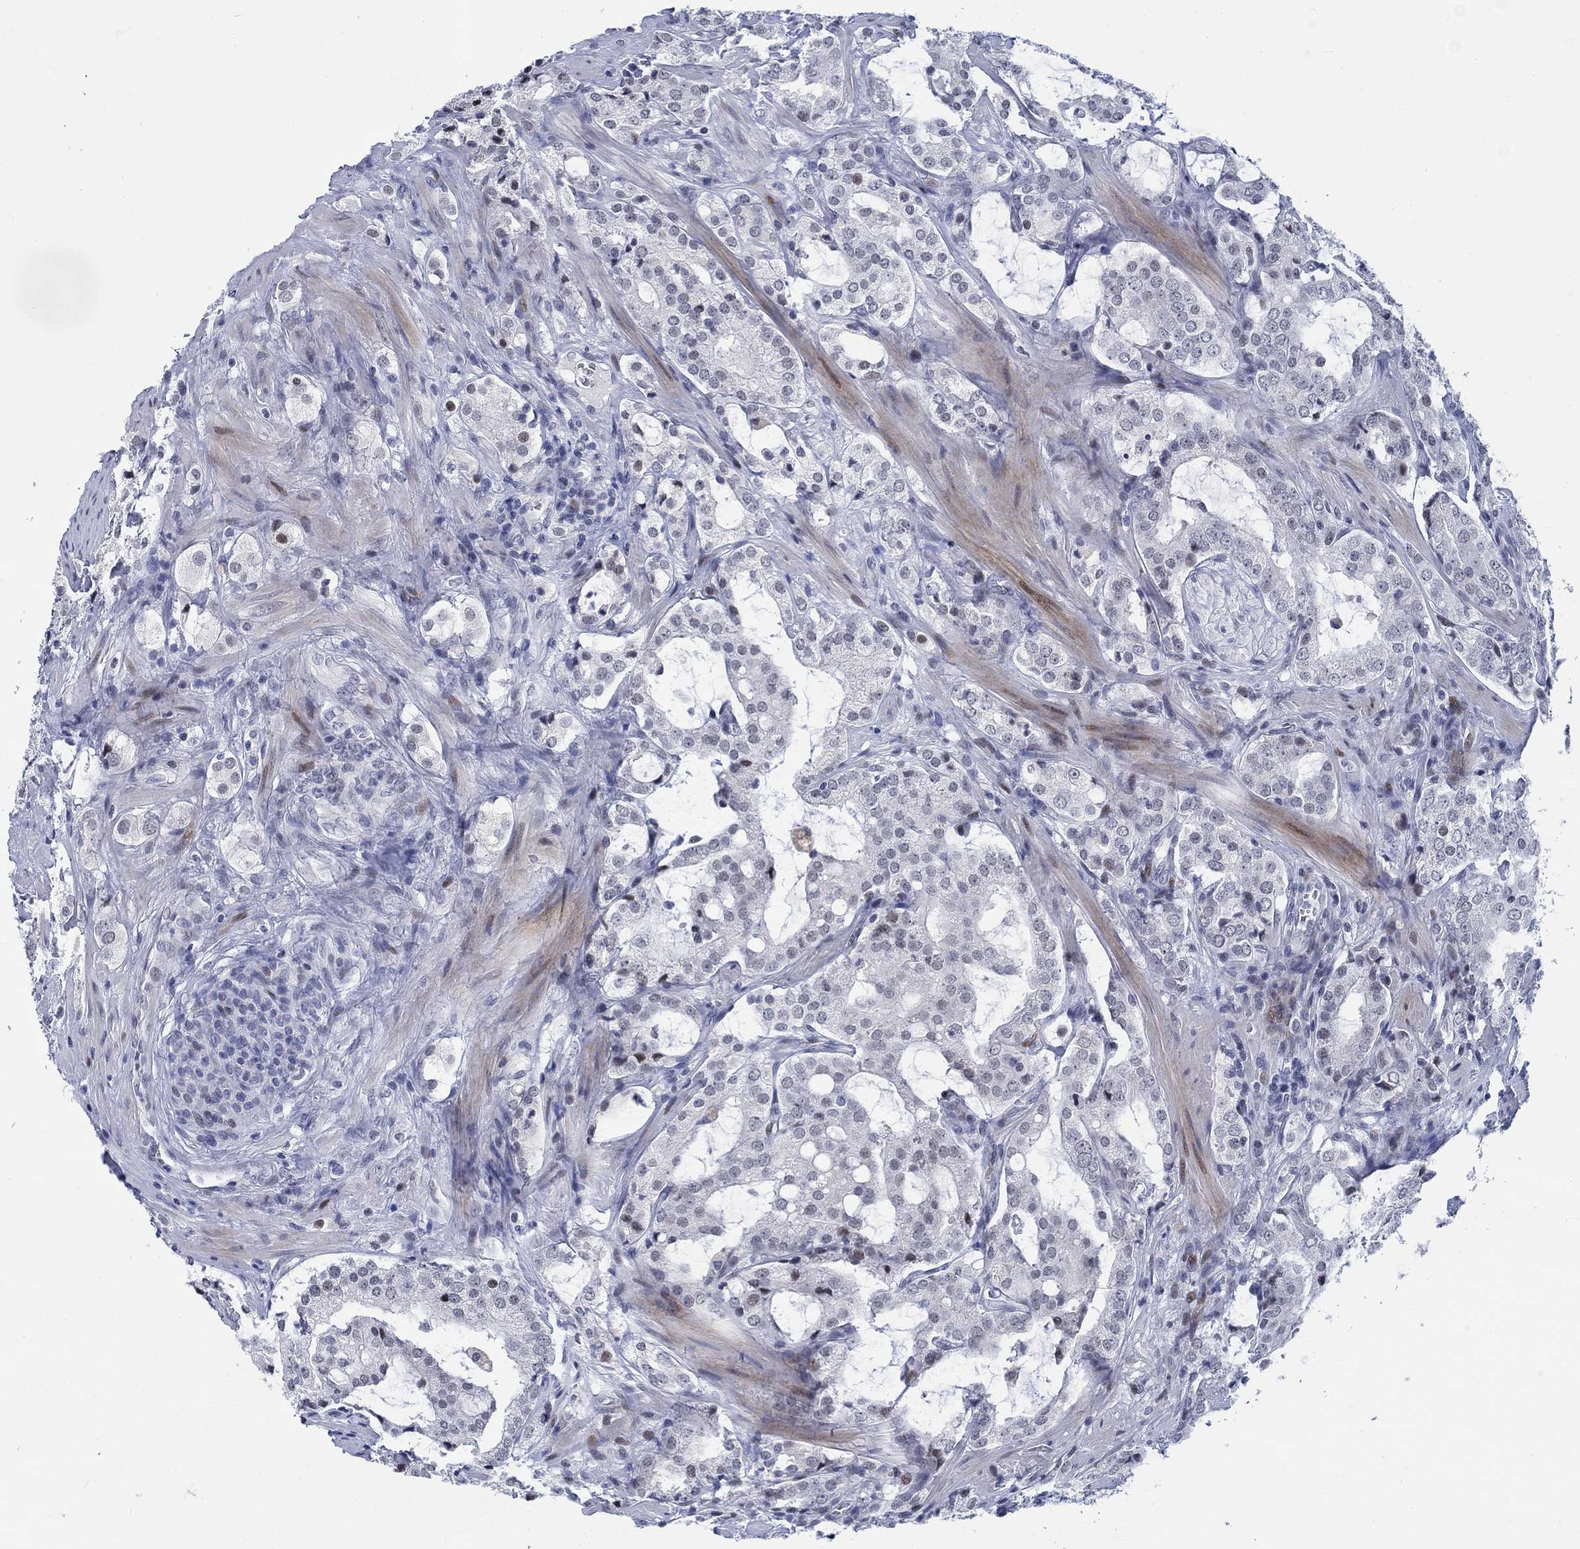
{"staining": {"intensity": "negative", "quantity": "none", "location": "none"}, "tissue": "prostate cancer", "cell_type": "Tumor cells", "image_type": "cancer", "snomed": [{"axis": "morphology", "description": "Adenocarcinoma, NOS"}, {"axis": "topography", "description": "Prostate"}], "caption": "The photomicrograph exhibits no significant staining in tumor cells of adenocarcinoma (prostate).", "gene": "NEU3", "patient": {"sex": "male", "age": 66}}